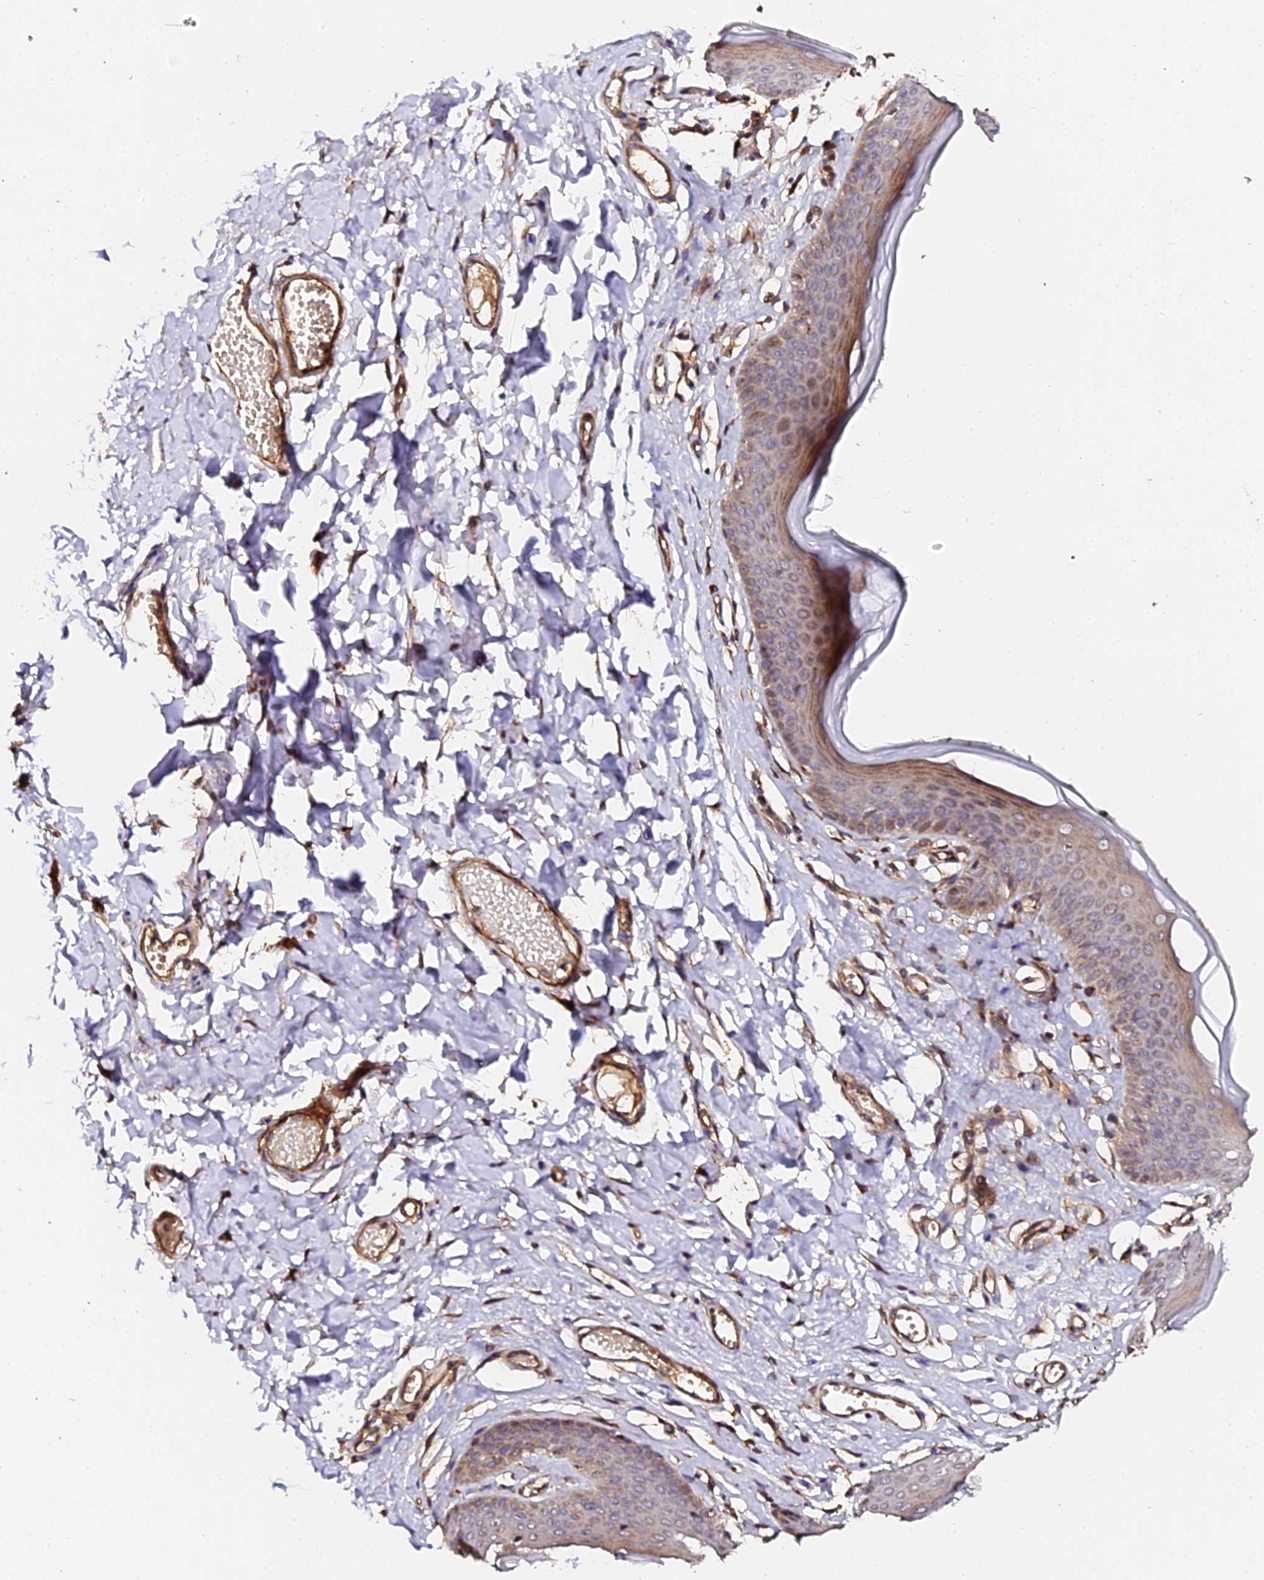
{"staining": {"intensity": "weak", "quantity": "25%-75%", "location": "cytoplasmic/membranous"}, "tissue": "skin", "cell_type": "Epidermal cells", "image_type": "normal", "snomed": [{"axis": "morphology", "description": "Normal tissue, NOS"}, {"axis": "morphology", "description": "Inflammation, NOS"}, {"axis": "topography", "description": "Vulva"}], "caption": "A high-resolution histopathology image shows immunohistochemistry staining of unremarkable skin, which demonstrates weak cytoplasmic/membranous staining in approximately 25%-75% of epidermal cells. (DAB (3,3'-diaminobenzidine) IHC, brown staining for protein, blue staining for nuclei).", "gene": "TDO2", "patient": {"sex": "female", "age": 84}}